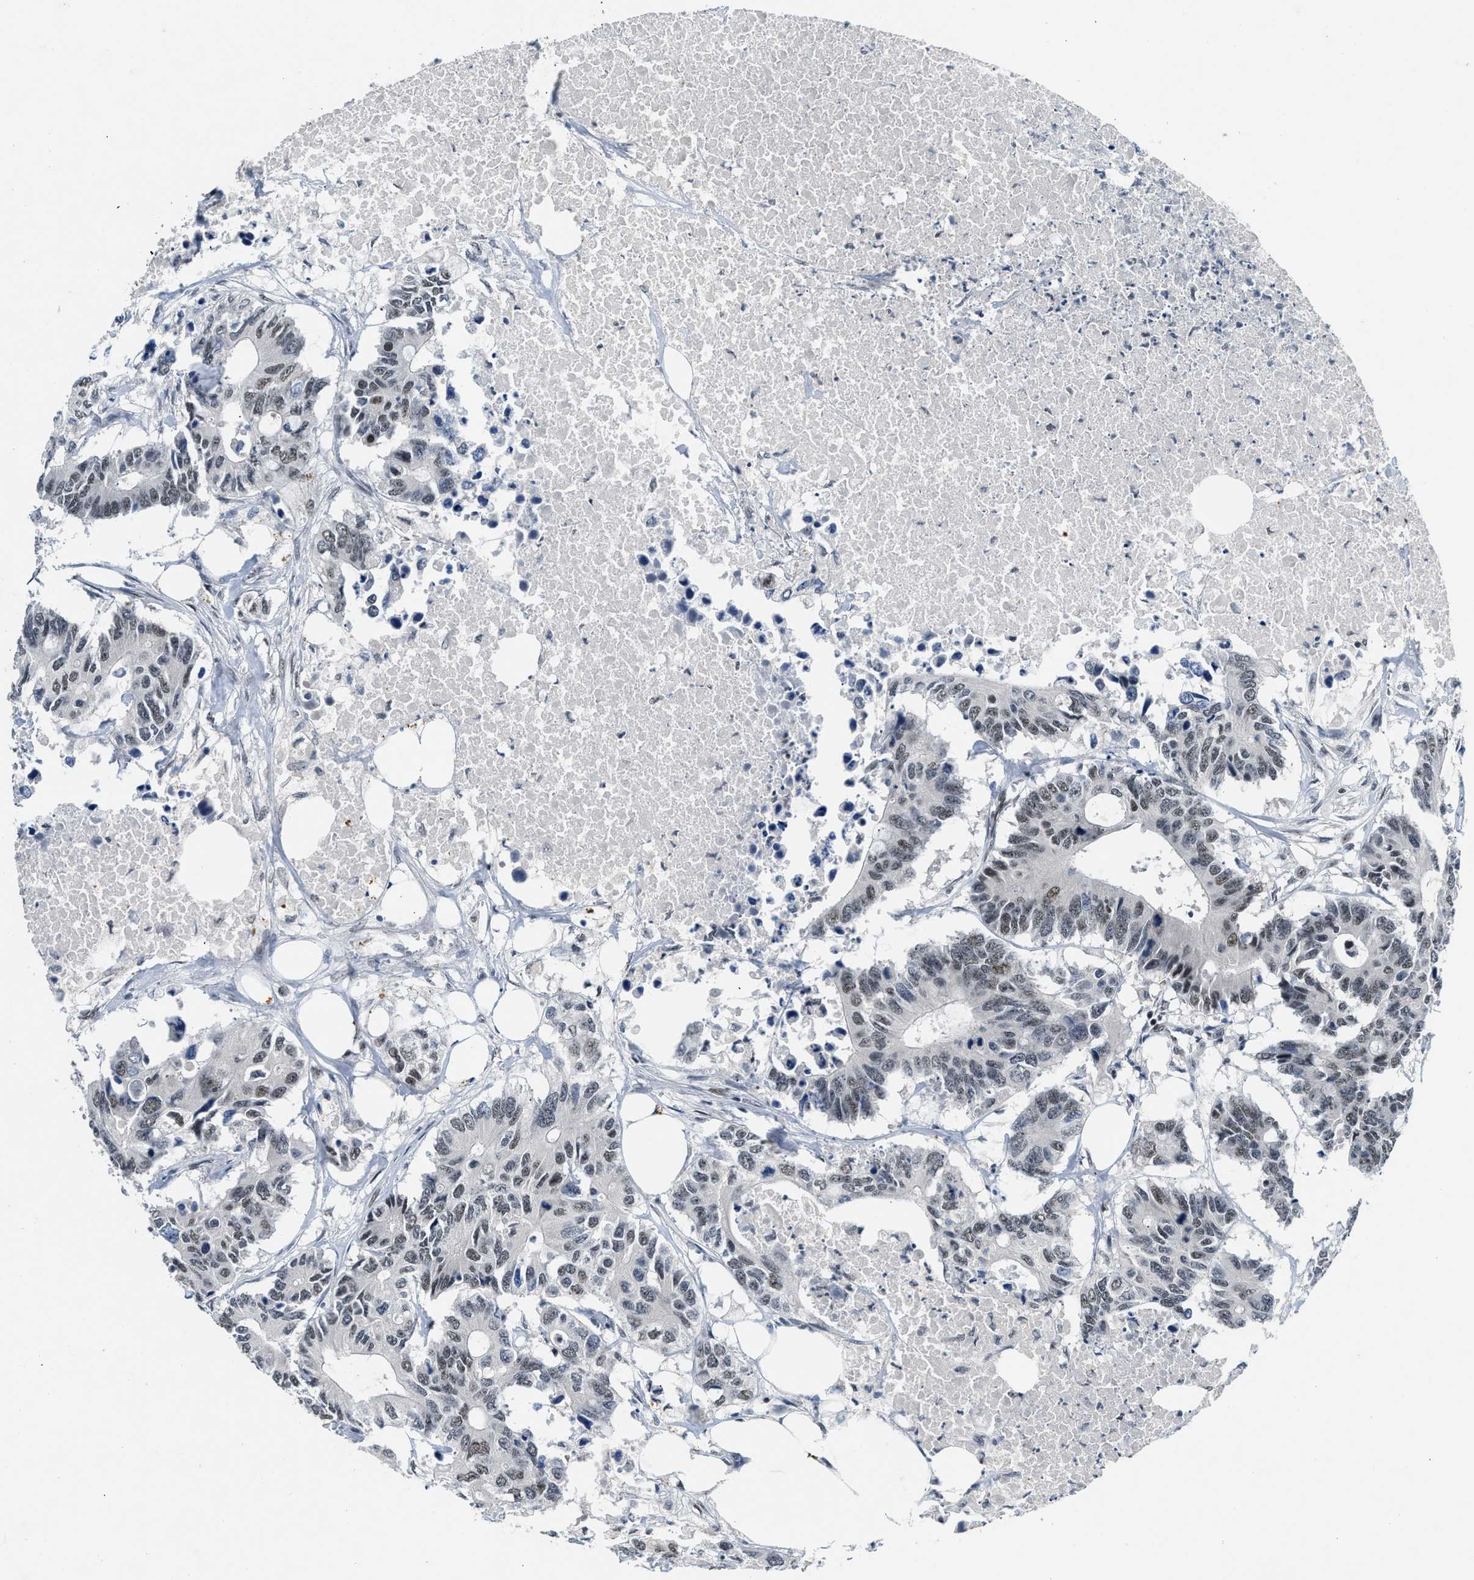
{"staining": {"intensity": "weak", "quantity": "25%-75%", "location": "nuclear"}, "tissue": "colorectal cancer", "cell_type": "Tumor cells", "image_type": "cancer", "snomed": [{"axis": "morphology", "description": "Adenocarcinoma, NOS"}, {"axis": "topography", "description": "Colon"}], "caption": "An image showing weak nuclear positivity in approximately 25%-75% of tumor cells in colorectal cancer (adenocarcinoma), as visualized by brown immunohistochemical staining.", "gene": "NCOA1", "patient": {"sex": "male", "age": 71}}